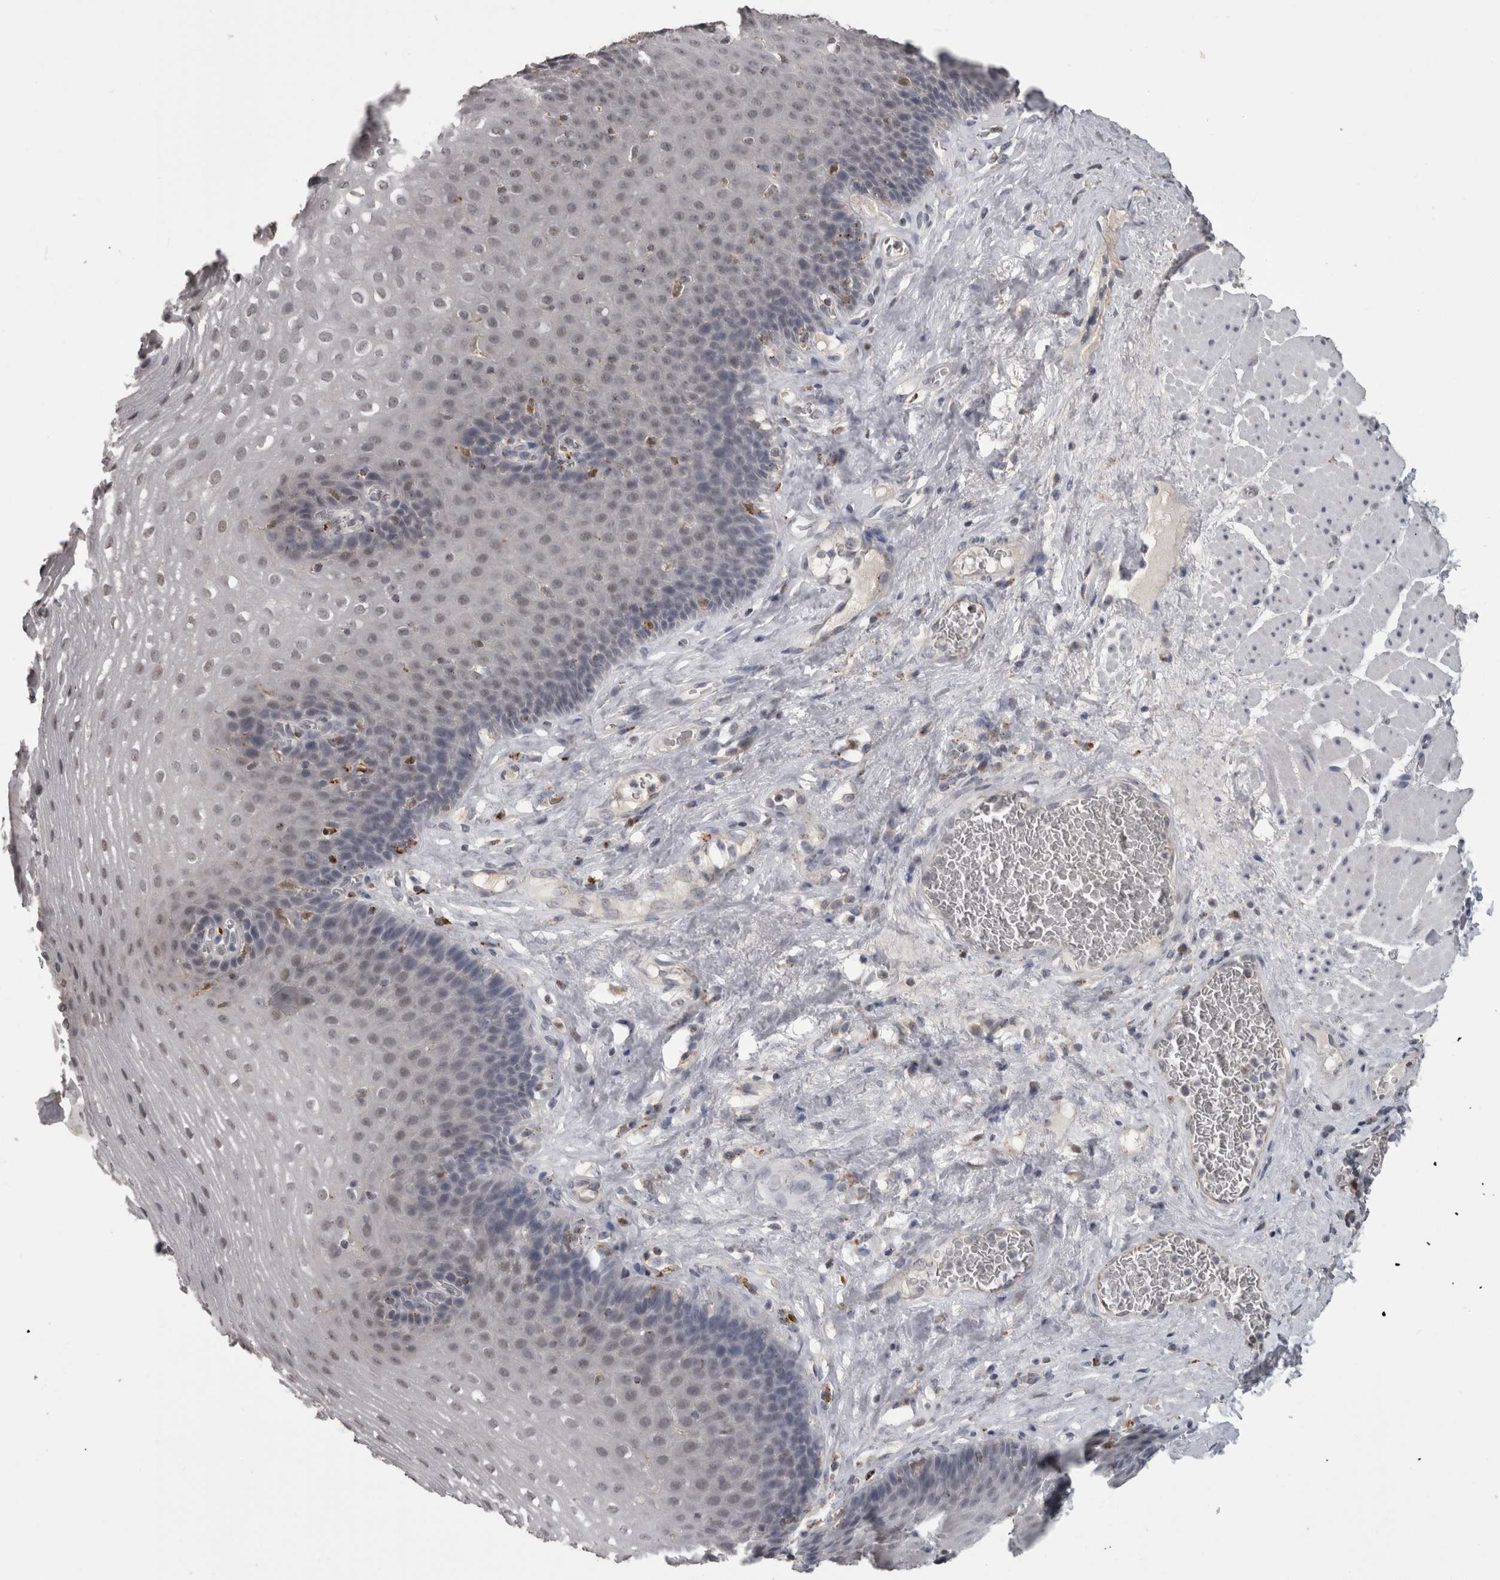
{"staining": {"intensity": "weak", "quantity": "<25%", "location": "nuclear"}, "tissue": "esophagus", "cell_type": "Squamous epithelial cells", "image_type": "normal", "snomed": [{"axis": "morphology", "description": "Normal tissue, NOS"}, {"axis": "topography", "description": "Esophagus"}], "caption": "The photomicrograph reveals no significant positivity in squamous epithelial cells of esophagus.", "gene": "NAAA", "patient": {"sex": "female", "age": 66}}